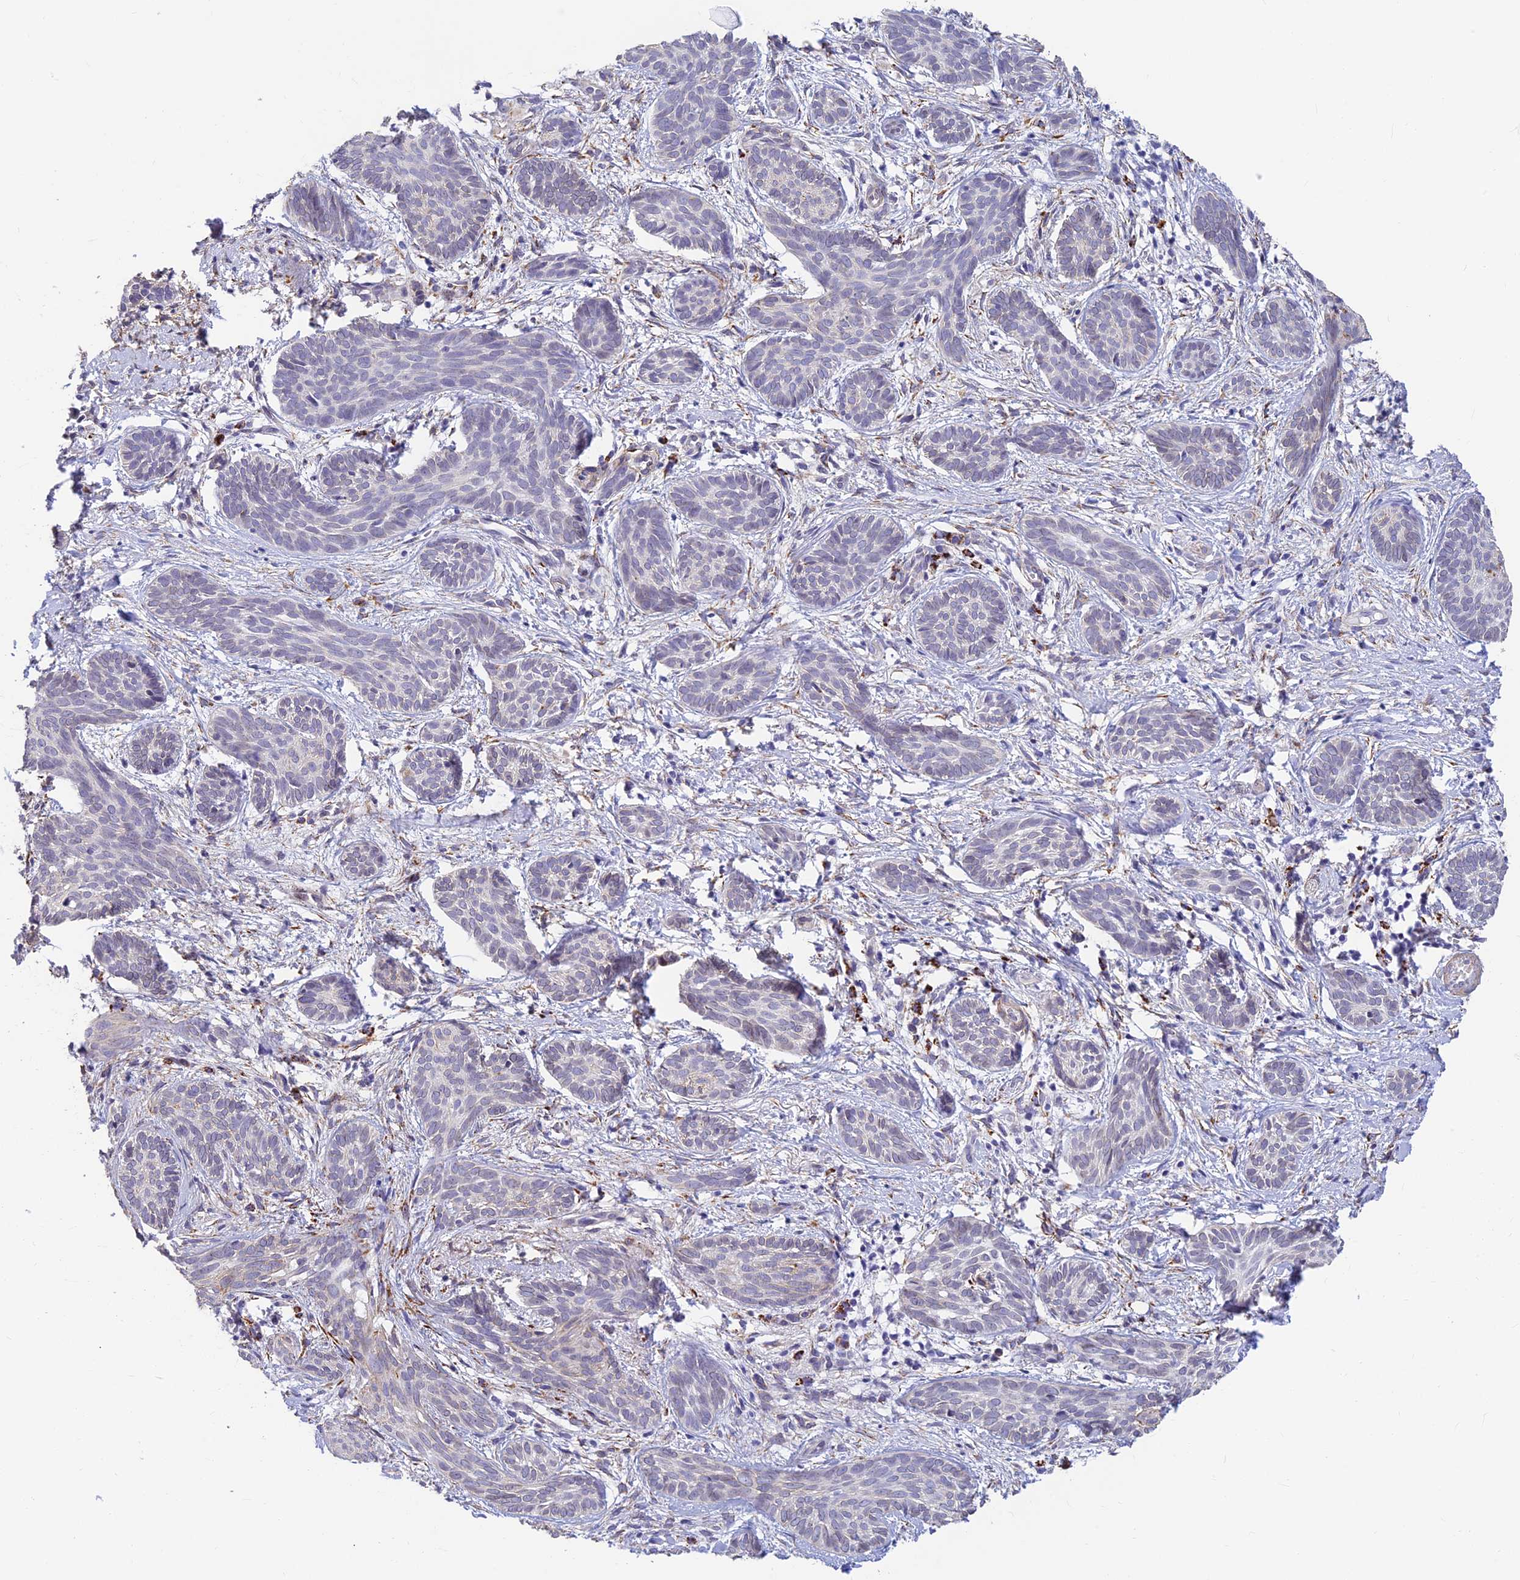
{"staining": {"intensity": "negative", "quantity": "none", "location": "none"}, "tissue": "skin cancer", "cell_type": "Tumor cells", "image_type": "cancer", "snomed": [{"axis": "morphology", "description": "Basal cell carcinoma"}, {"axis": "topography", "description": "Skin"}], "caption": "Tumor cells are negative for brown protein staining in skin cancer (basal cell carcinoma).", "gene": "ALDH1L2", "patient": {"sex": "female", "age": 81}}